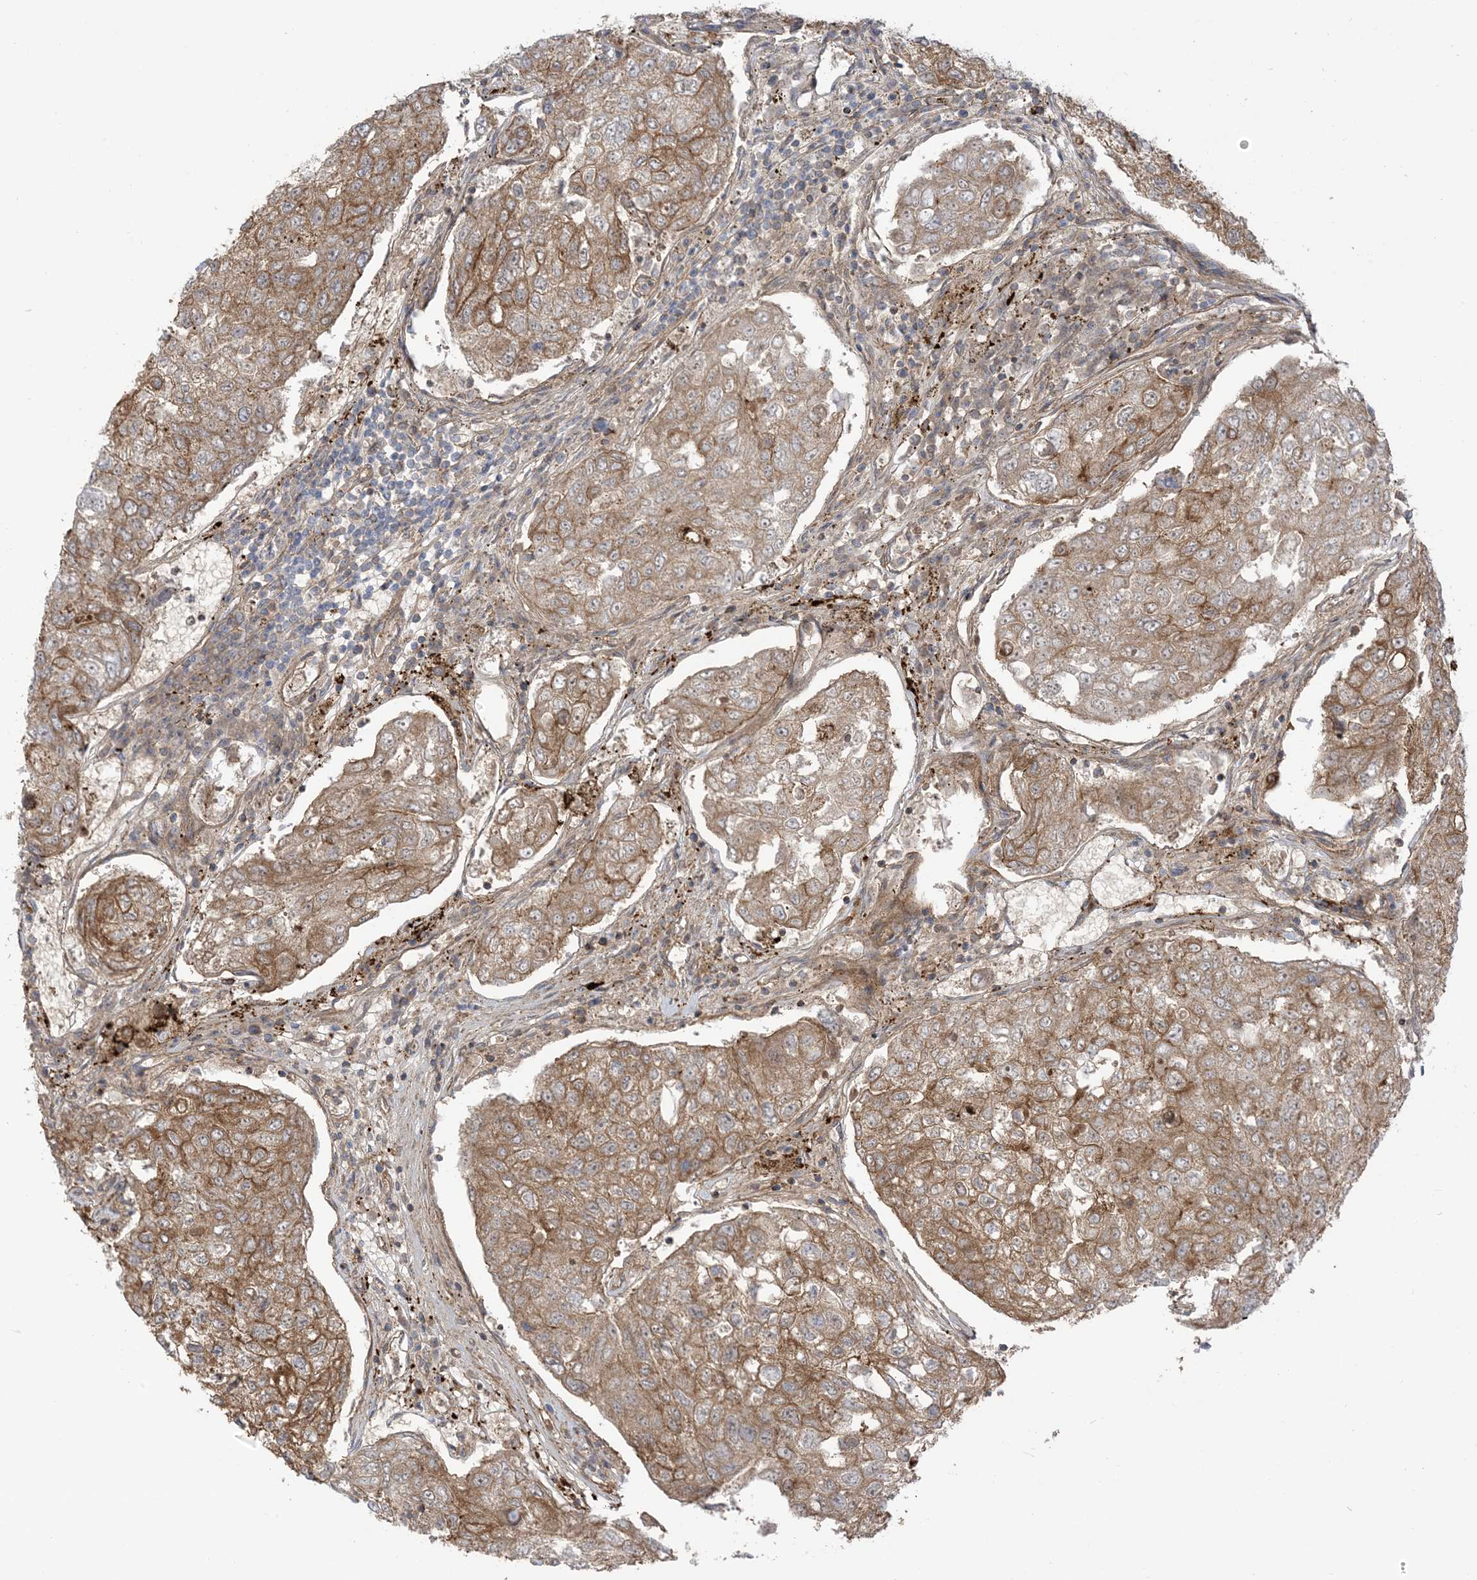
{"staining": {"intensity": "moderate", "quantity": ">75%", "location": "cytoplasmic/membranous"}, "tissue": "urothelial cancer", "cell_type": "Tumor cells", "image_type": "cancer", "snomed": [{"axis": "morphology", "description": "Urothelial carcinoma, High grade"}, {"axis": "topography", "description": "Lymph node"}, {"axis": "topography", "description": "Urinary bladder"}], "caption": "Immunohistochemical staining of human urothelial carcinoma (high-grade) displays medium levels of moderate cytoplasmic/membranous positivity in approximately >75% of tumor cells.", "gene": "ICMT", "patient": {"sex": "male", "age": 51}}